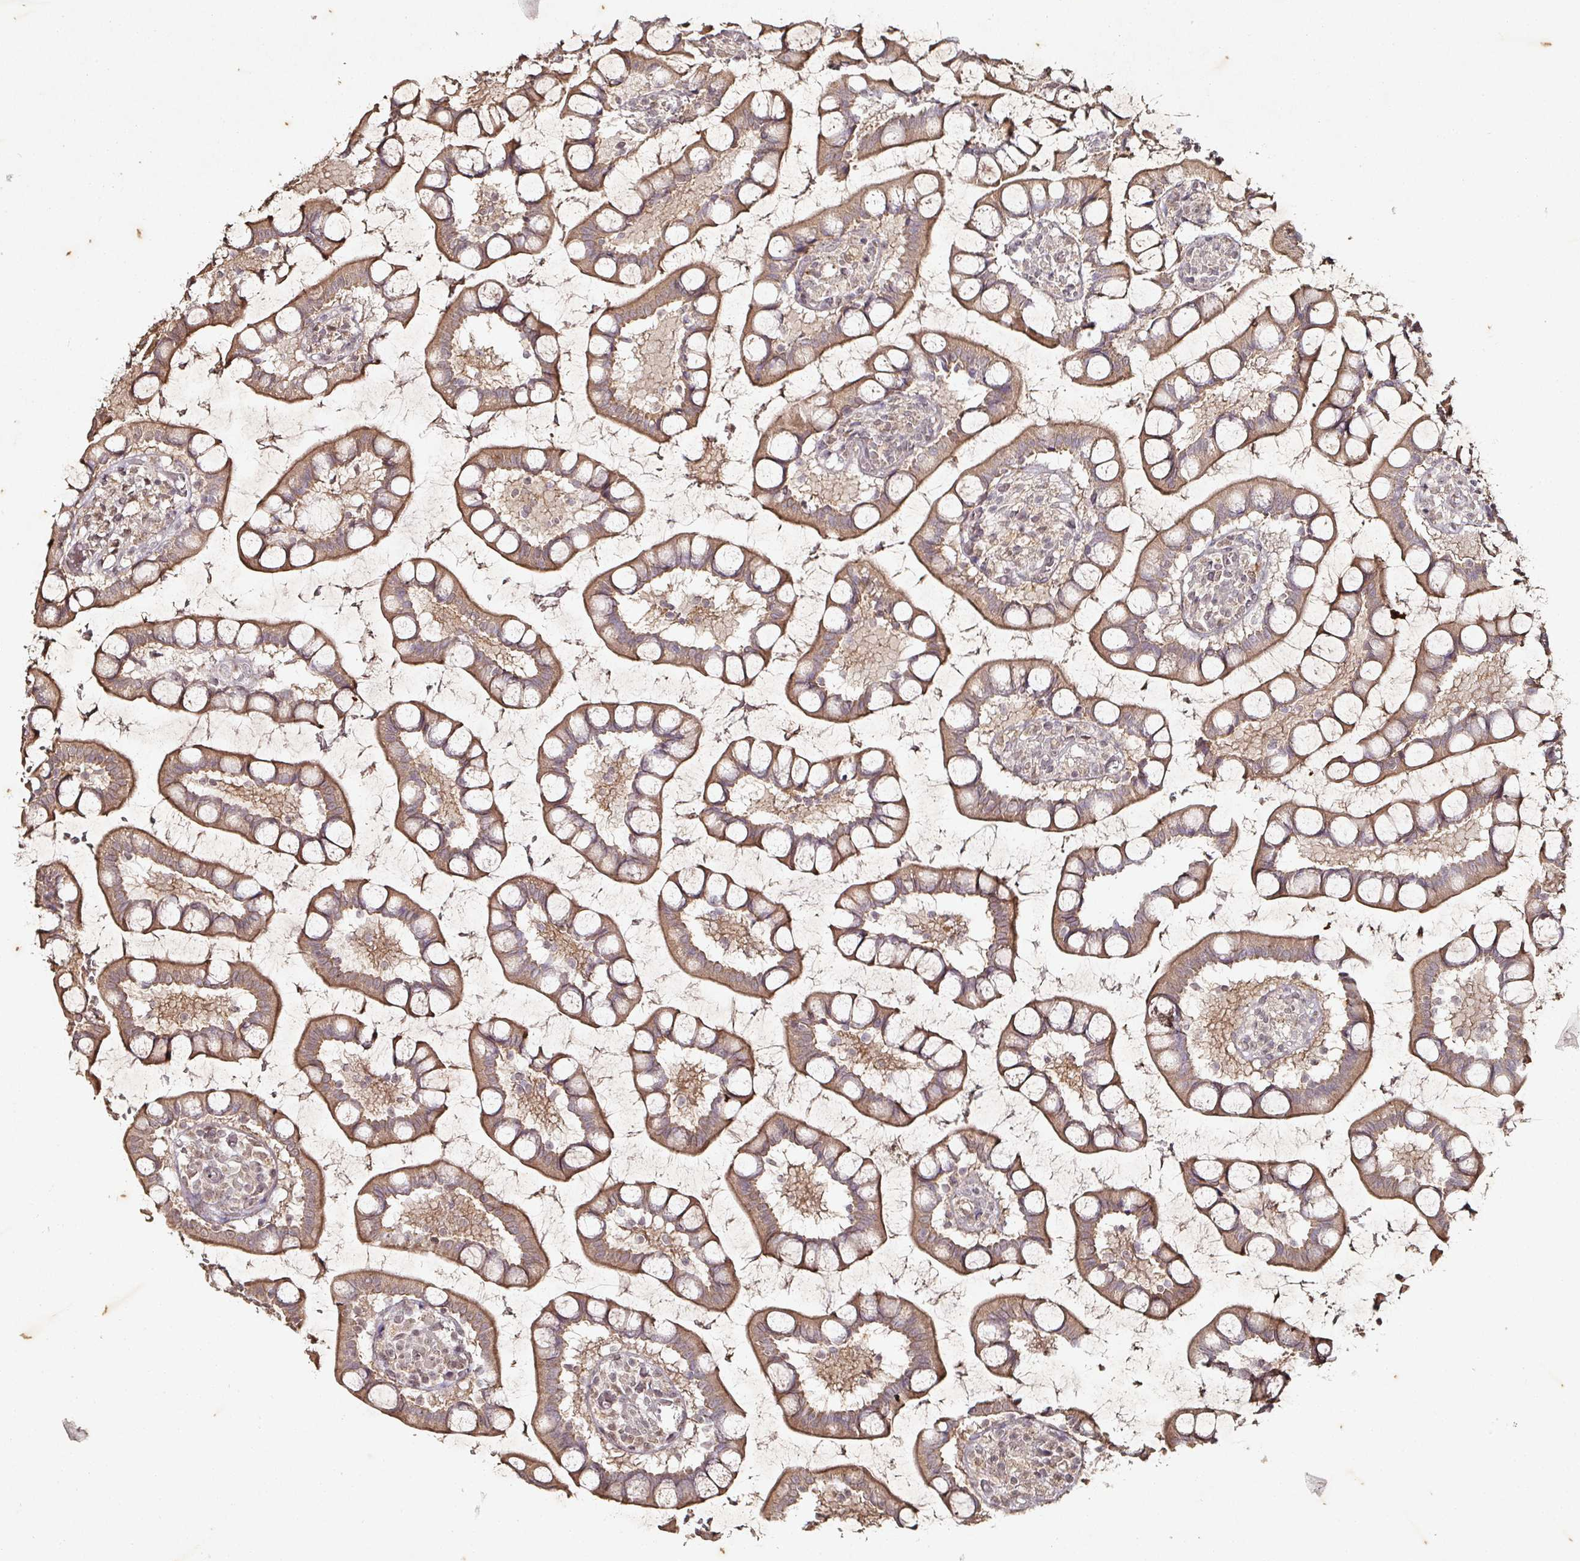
{"staining": {"intensity": "moderate", "quantity": ">75%", "location": "cytoplasmic/membranous"}, "tissue": "small intestine", "cell_type": "Glandular cells", "image_type": "normal", "snomed": [{"axis": "morphology", "description": "Normal tissue, NOS"}, {"axis": "topography", "description": "Small intestine"}], "caption": "This is a micrograph of immunohistochemistry (IHC) staining of unremarkable small intestine, which shows moderate staining in the cytoplasmic/membranous of glandular cells.", "gene": "CAPN5", "patient": {"sex": "male", "age": 52}}